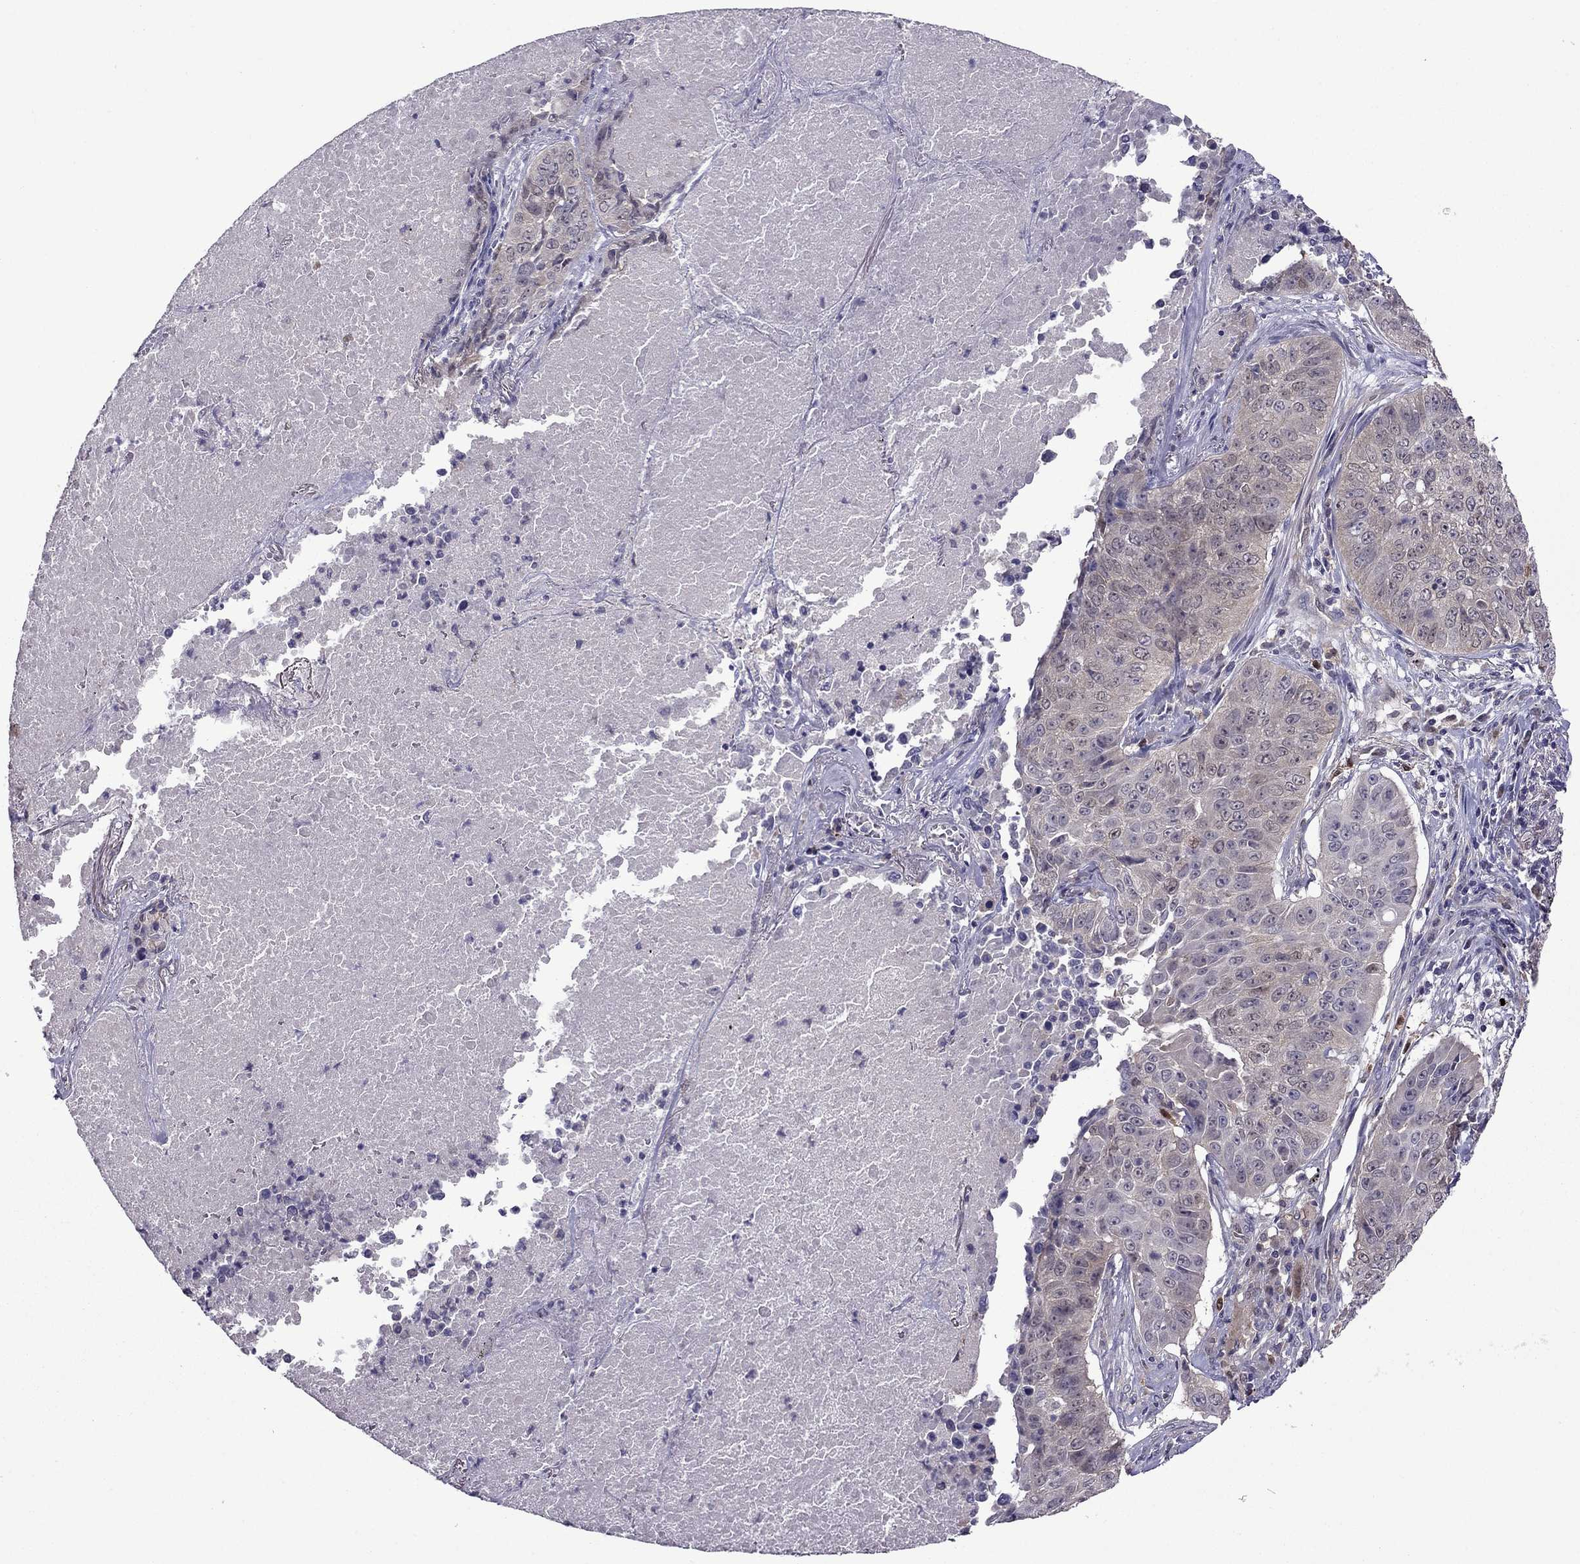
{"staining": {"intensity": "weak", "quantity": ">75%", "location": "cytoplasmic/membranous"}, "tissue": "lung cancer", "cell_type": "Tumor cells", "image_type": "cancer", "snomed": [{"axis": "morphology", "description": "Normal tissue, NOS"}, {"axis": "morphology", "description": "Squamous cell carcinoma, NOS"}, {"axis": "topography", "description": "Bronchus"}, {"axis": "topography", "description": "Lung"}], "caption": "Protein staining exhibits weak cytoplasmic/membranous positivity in about >75% of tumor cells in lung cancer.", "gene": "CDK5", "patient": {"sex": "male", "age": 64}}